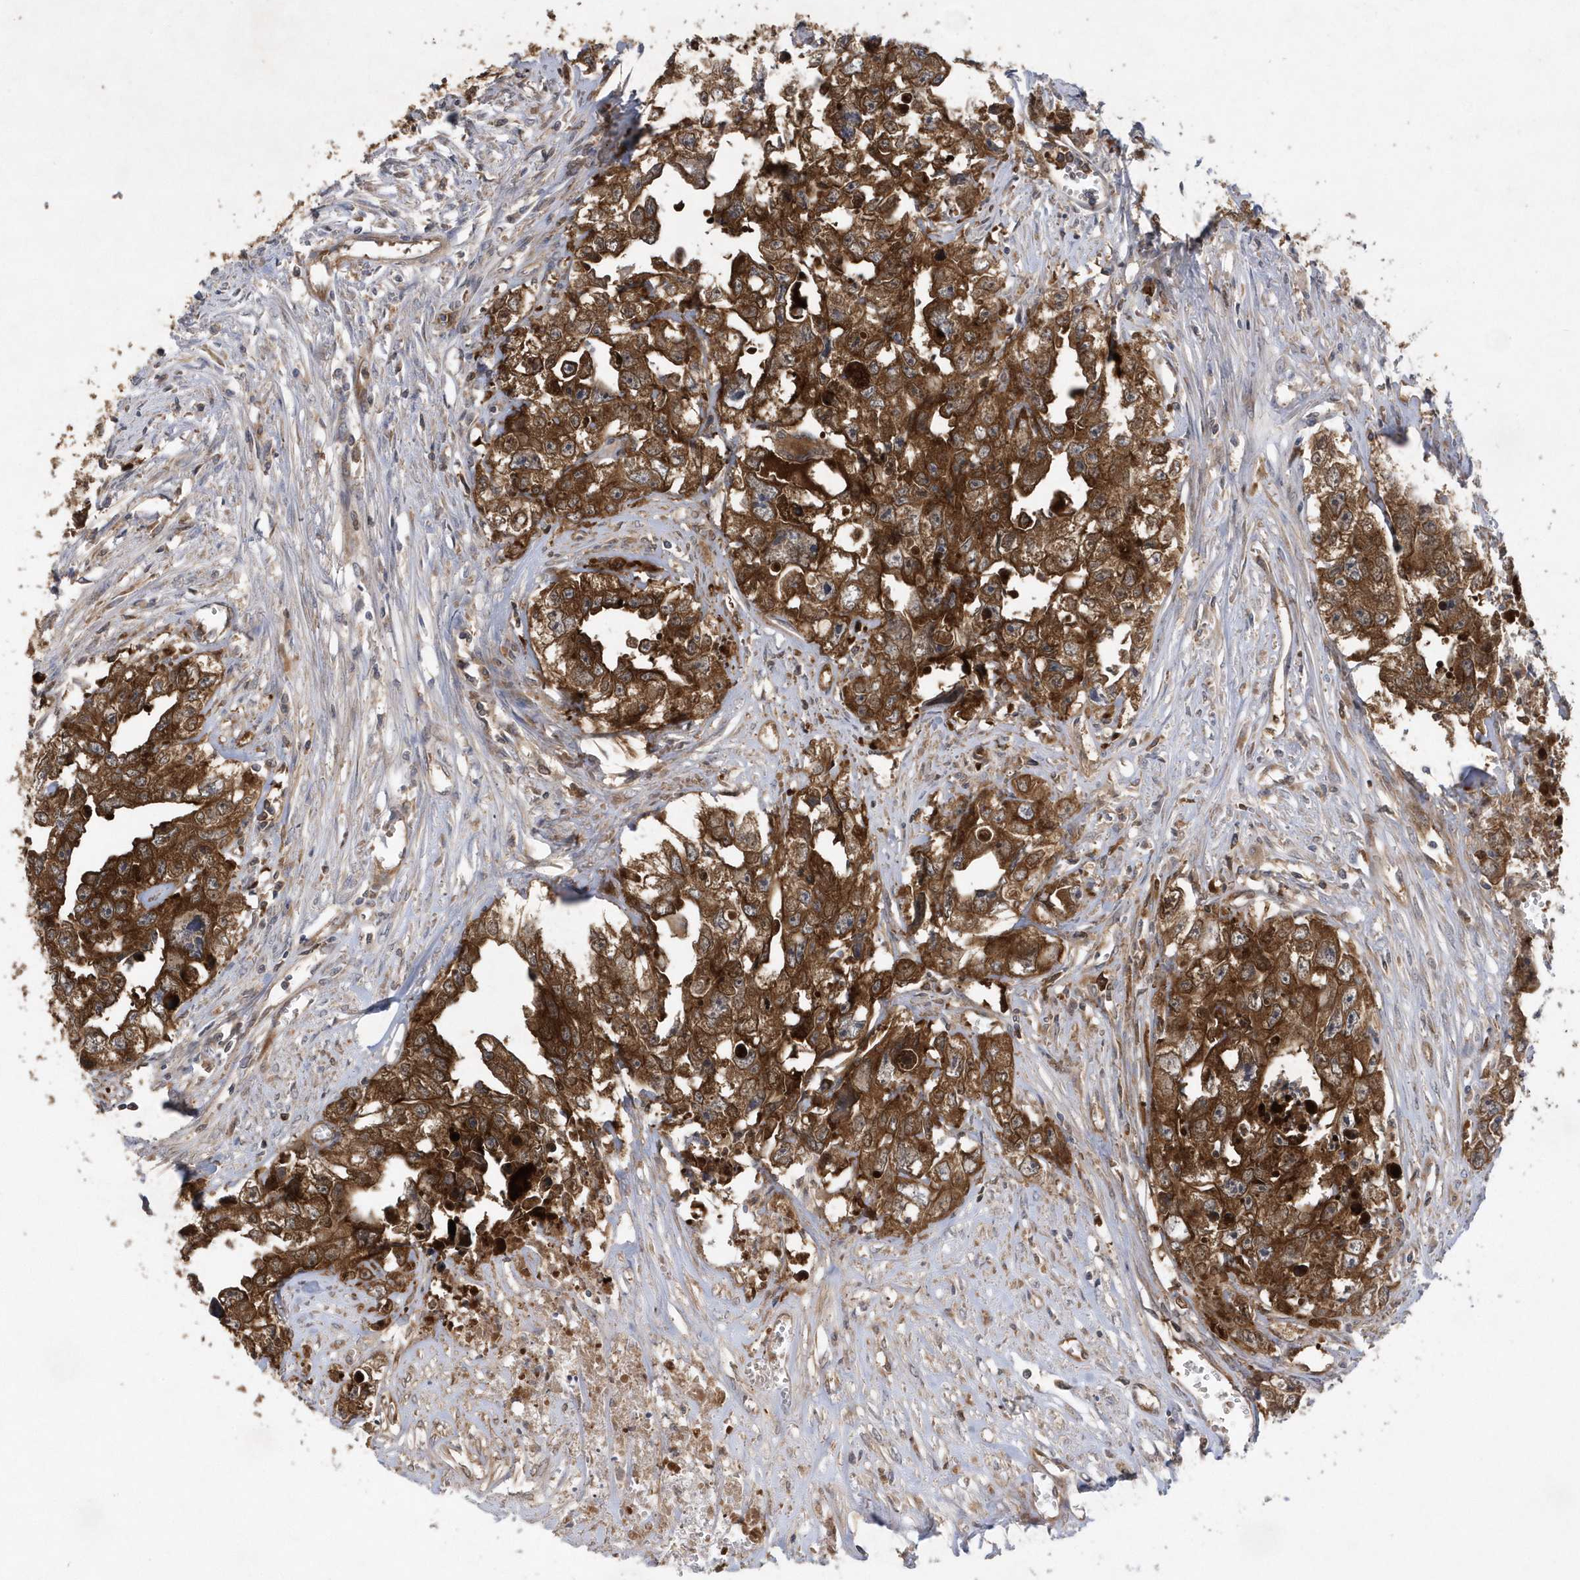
{"staining": {"intensity": "strong", "quantity": ">75%", "location": "cytoplasmic/membranous"}, "tissue": "testis cancer", "cell_type": "Tumor cells", "image_type": "cancer", "snomed": [{"axis": "morphology", "description": "Seminoma, NOS"}, {"axis": "morphology", "description": "Carcinoma, Embryonal, NOS"}, {"axis": "topography", "description": "Testis"}], "caption": "A high amount of strong cytoplasmic/membranous staining is seen in approximately >75% of tumor cells in testis cancer (embryonal carcinoma) tissue.", "gene": "PAICS", "patient": {"sex": "male", "age": 43}}